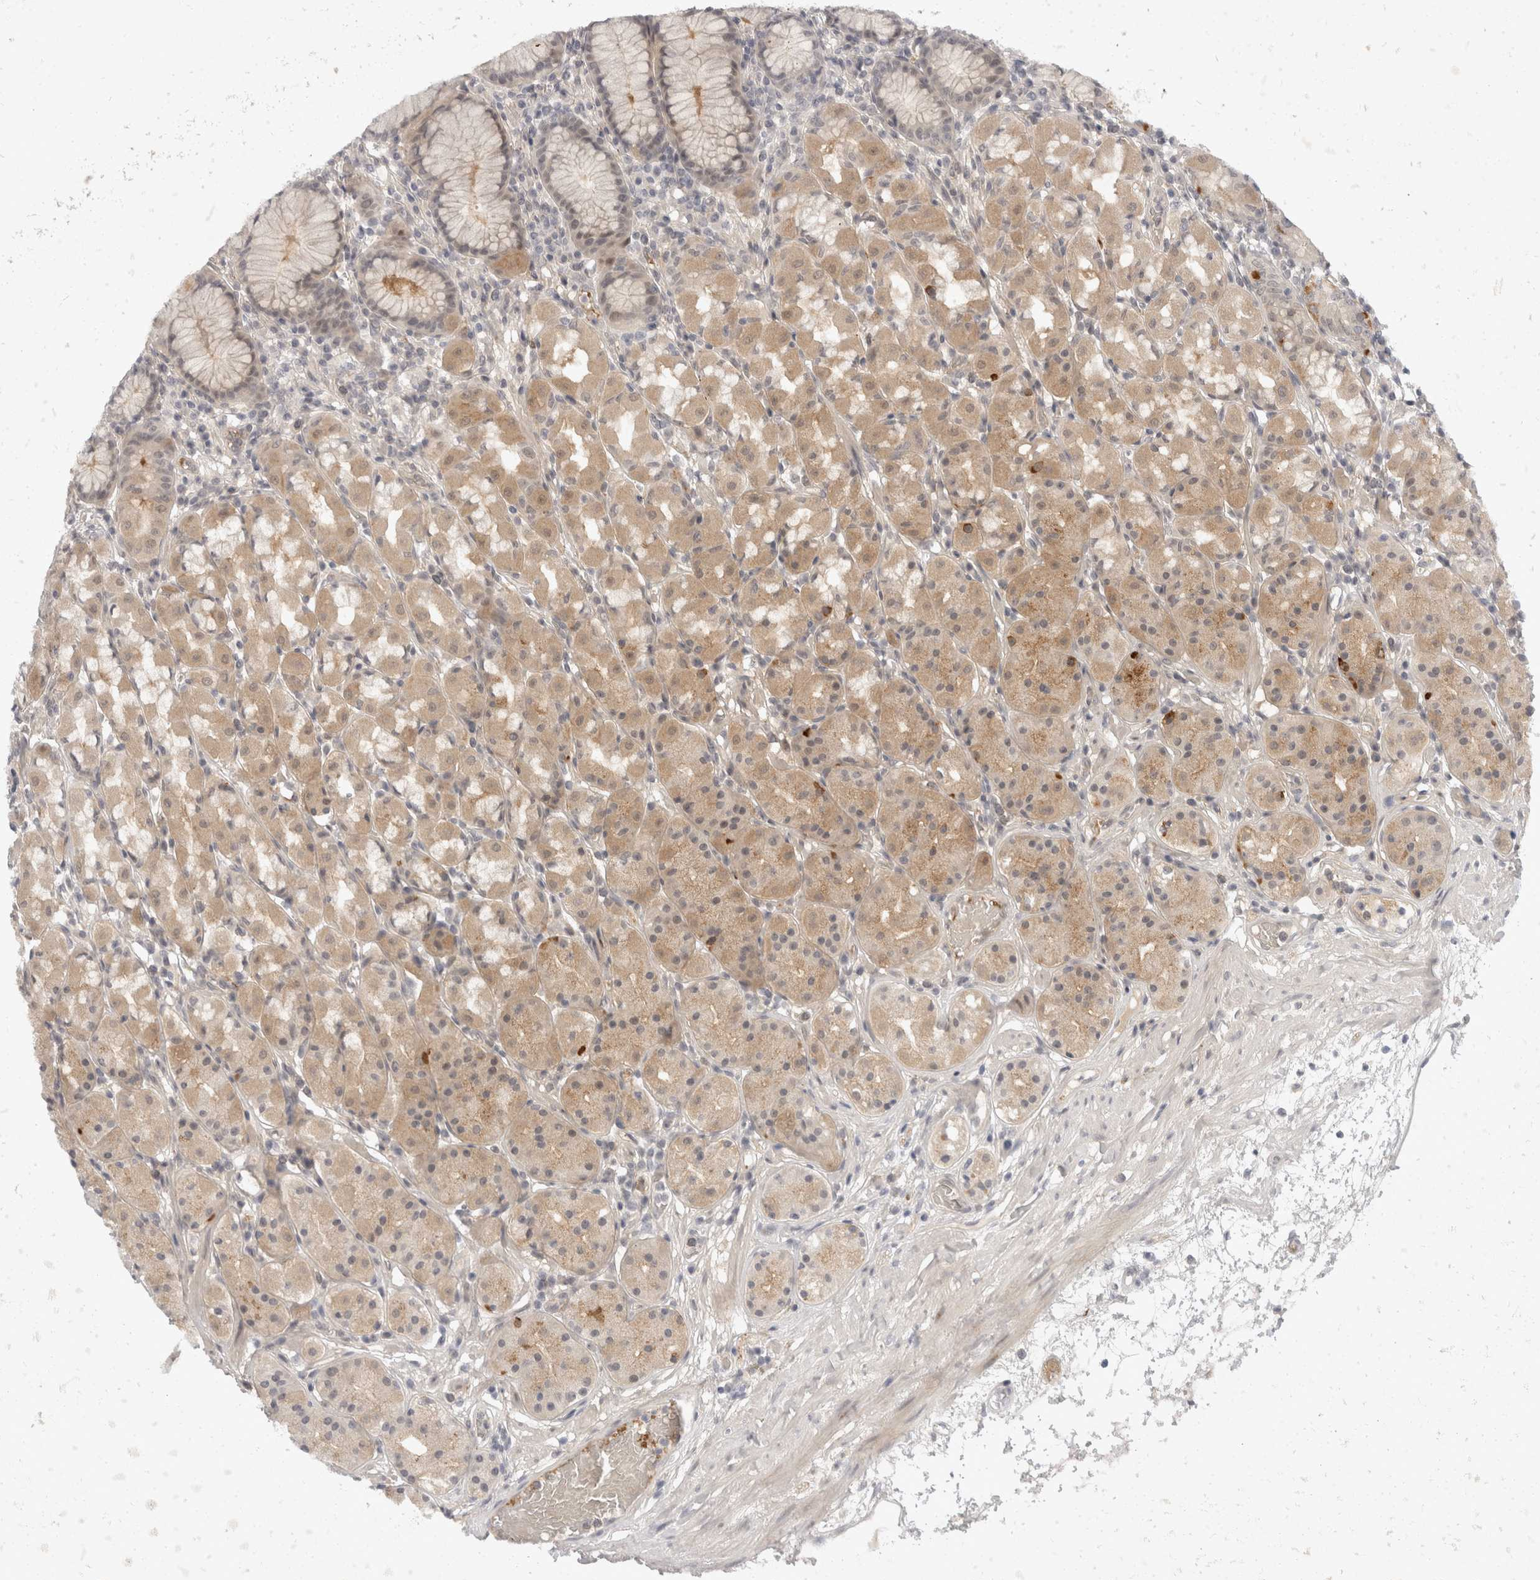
{"staining": {"intensity": "moderate", "quantity": "25%-75%", "location": "cytoplasmic/membranous"}, "tissue": "stomach", "cell_type": "Glandular cells", "image_type": "normal", "snomed": [{"axis": "morphology", "description": "Normal tissue, NOS"}, {"axis": "topography", "description": "Stomach, lower"}], "caption": "This is an image of immunohistochemistry (IHC) staining of benign stomach, which shows moderate expression in the cytoplasmic/membranous of glandular cells.", "gene": "TOM1L2", "patient": {"sex": "female", "age": 56}}